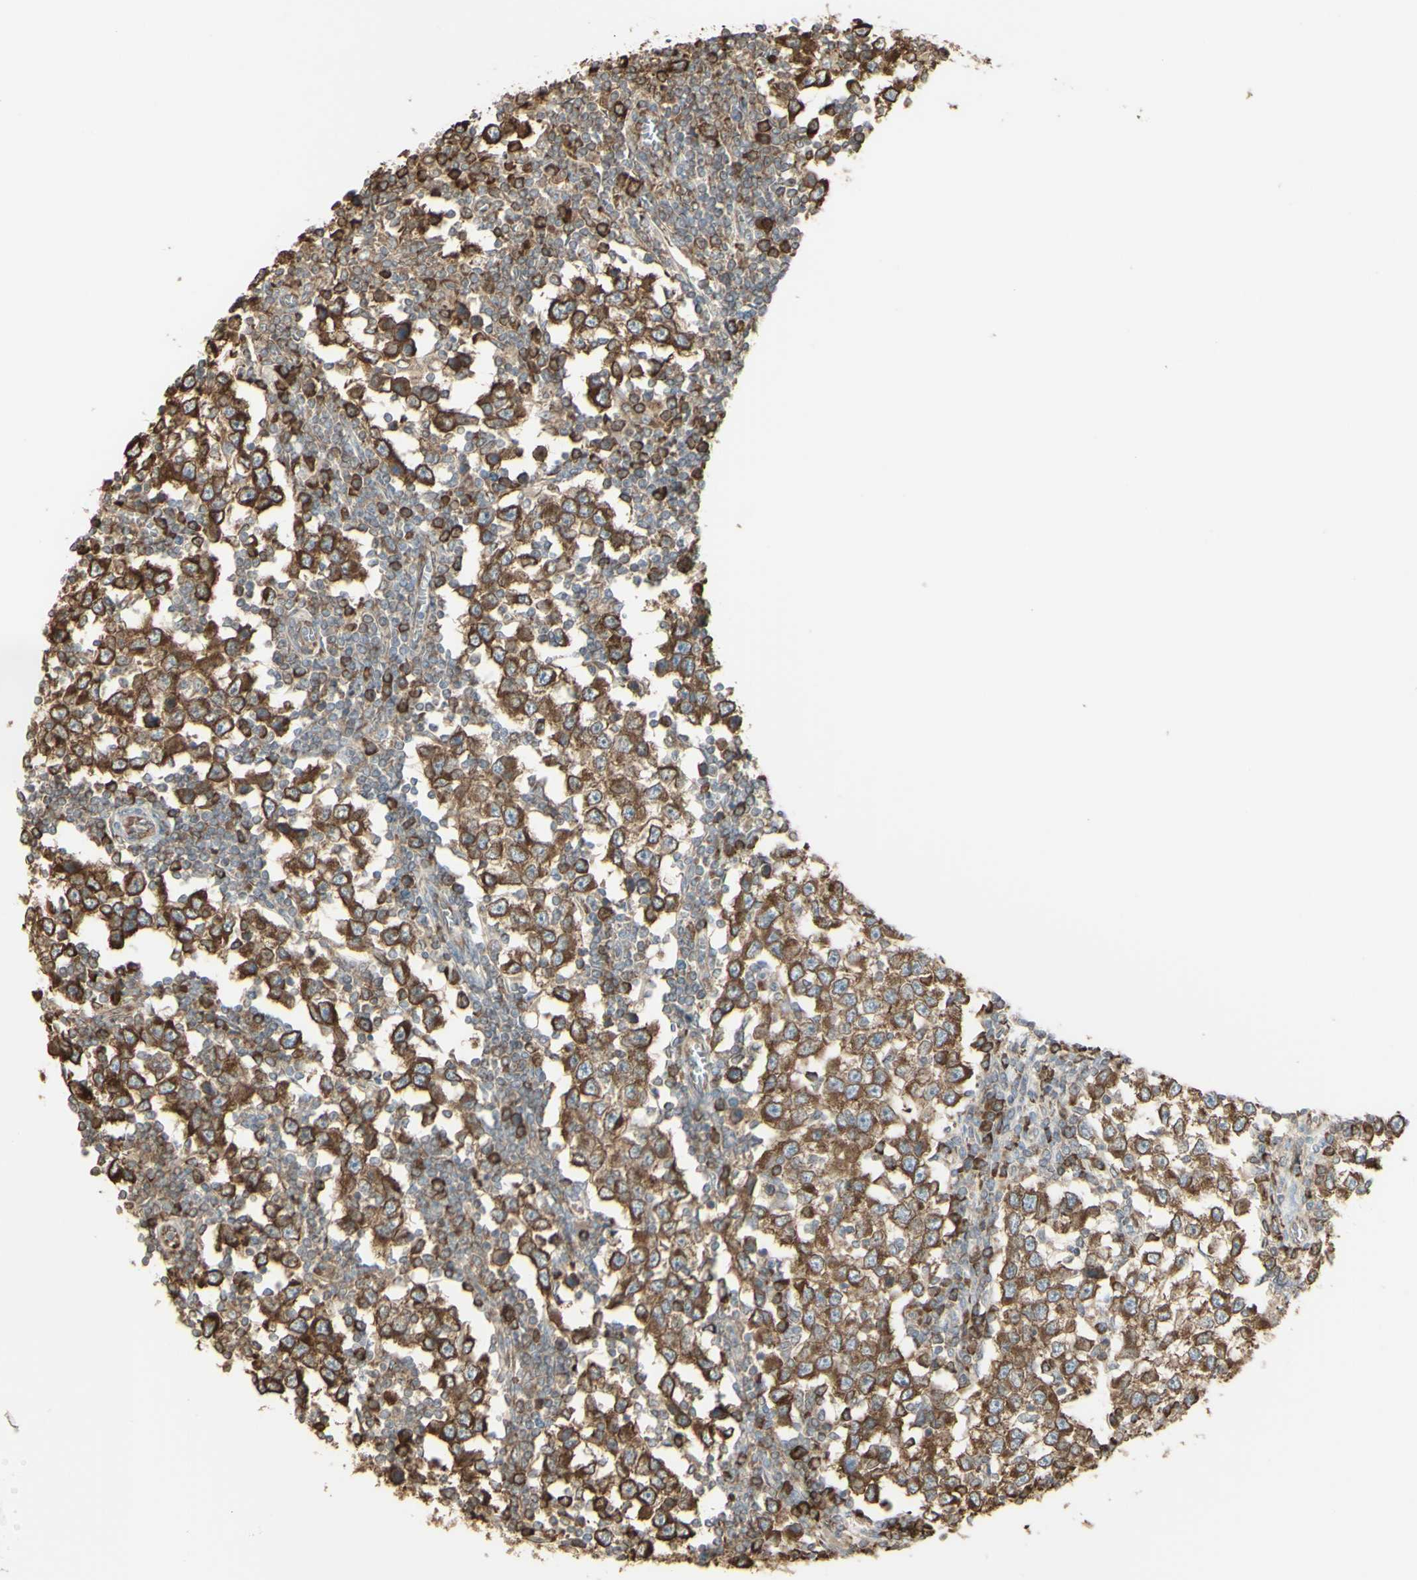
{"staining": {"intensity": "moderate", "quantity": ">75%", "location": "cytoplasmic/membranous"}, "tissue": "testis cancer", "cell_type": "Tumor cells", "image_type": "cancer", "snomed": [{"axis": "morphology", "description": "Seminoma, NOS"}, {"axis": "topography", "description": "Testis"}], "caption": "A brown stain labels moderate cytoplasmic/membranous positivity of a protein in testis seminoma tumor cells.", "gene": "EEF1B2", "patient": {"sex": "male", "age": 65}}